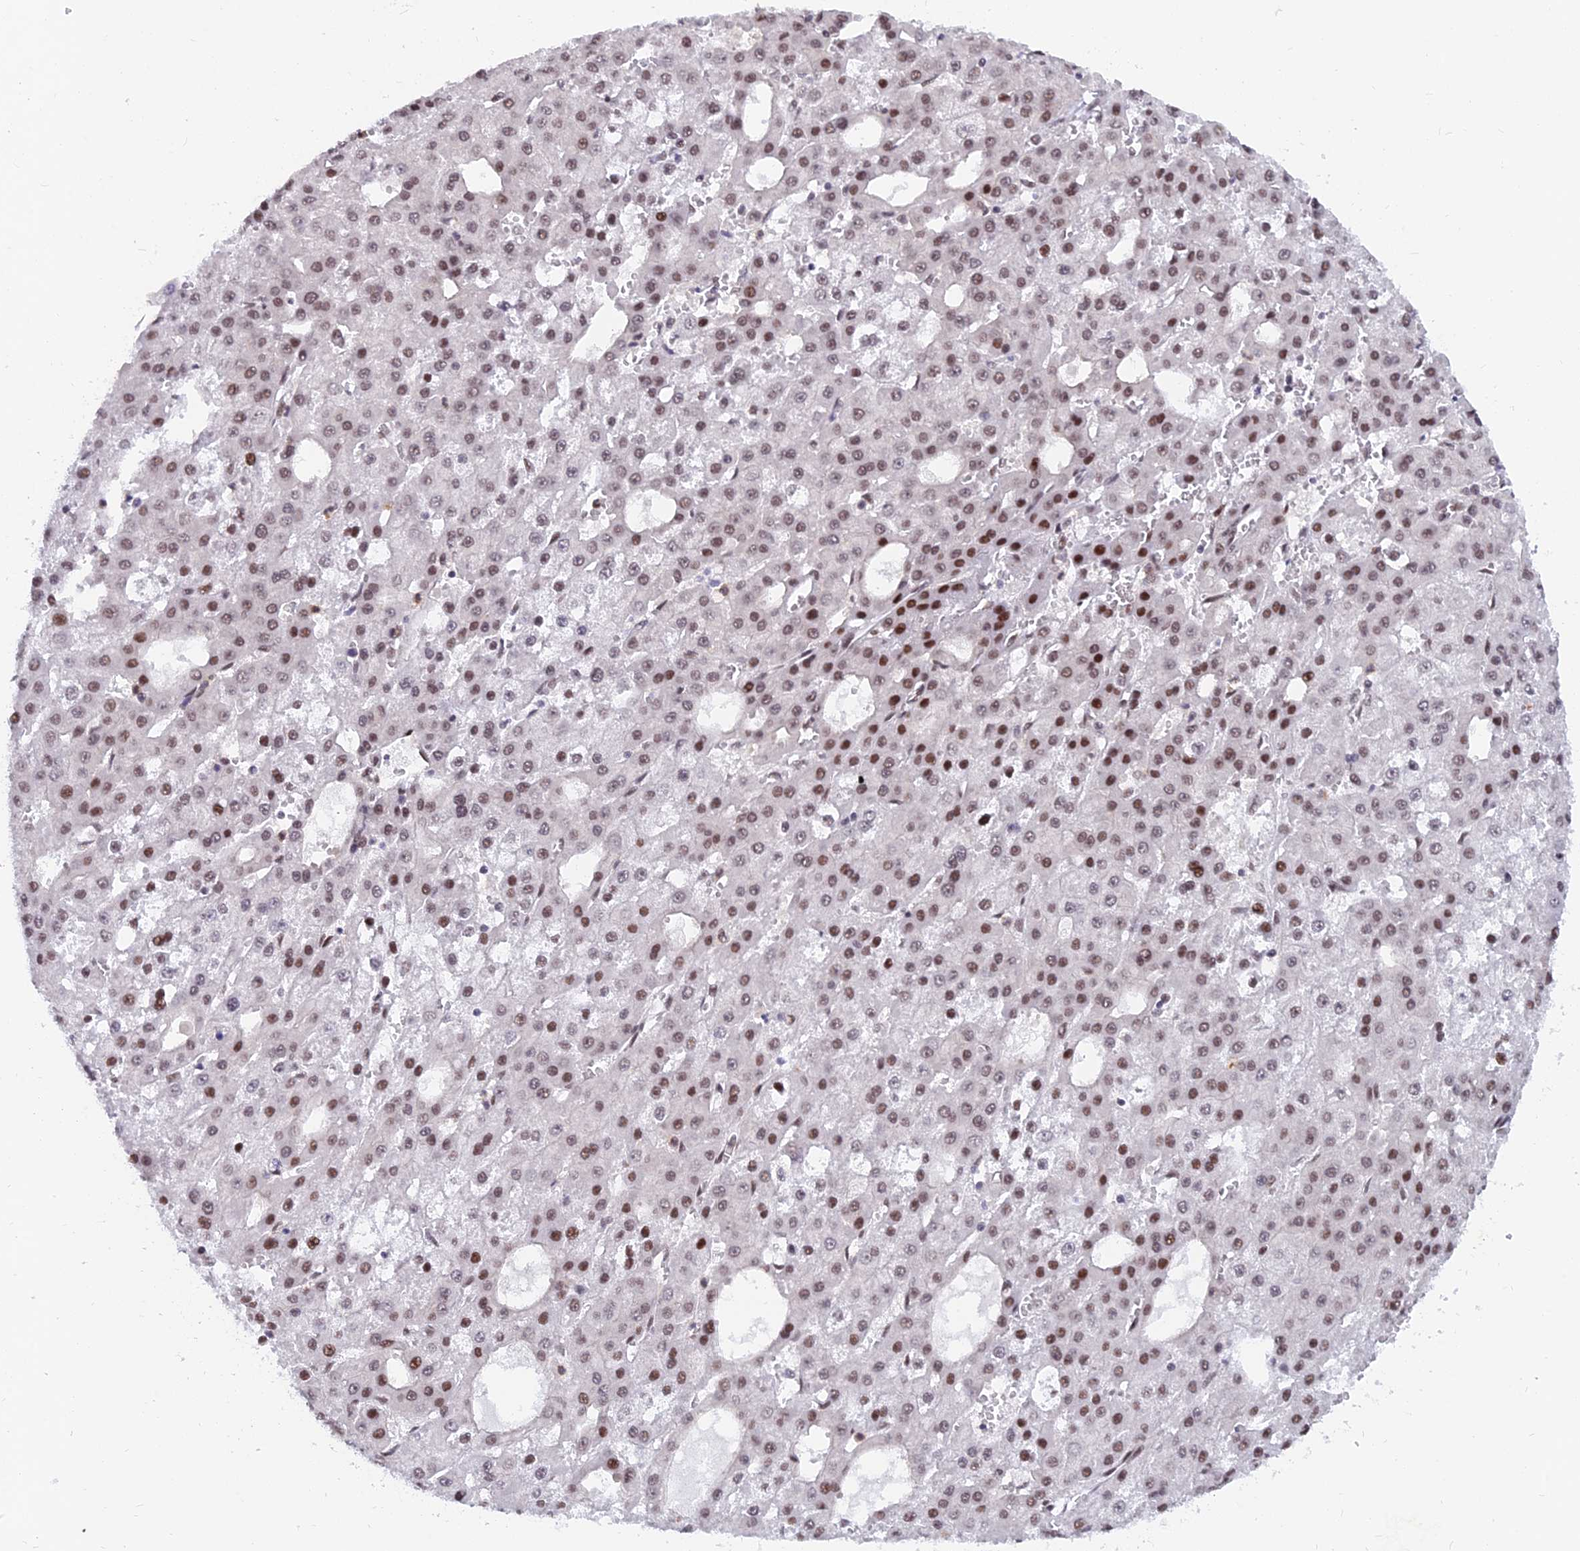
{"staining": {"intensity": "moderate", "quantity": "25%-75%", "location": "nuclear"}, "tissue": "liver cancer", "cell_type": "Tumor cells", "image_type": "cancer", "snomed": [{"axis": "morphology", "description": "Carcinoma, Hepatocellular, NOS"}, {"axis": "topography", "description": "Liver"}], "caption": "Moderate nuclear positivity is present in approximately 25%-75% of tumor cells in liver cancer (hepatocellular carcinoma).", "gene": "DPY30", "patient": {"sex": "male", "age": 47}}